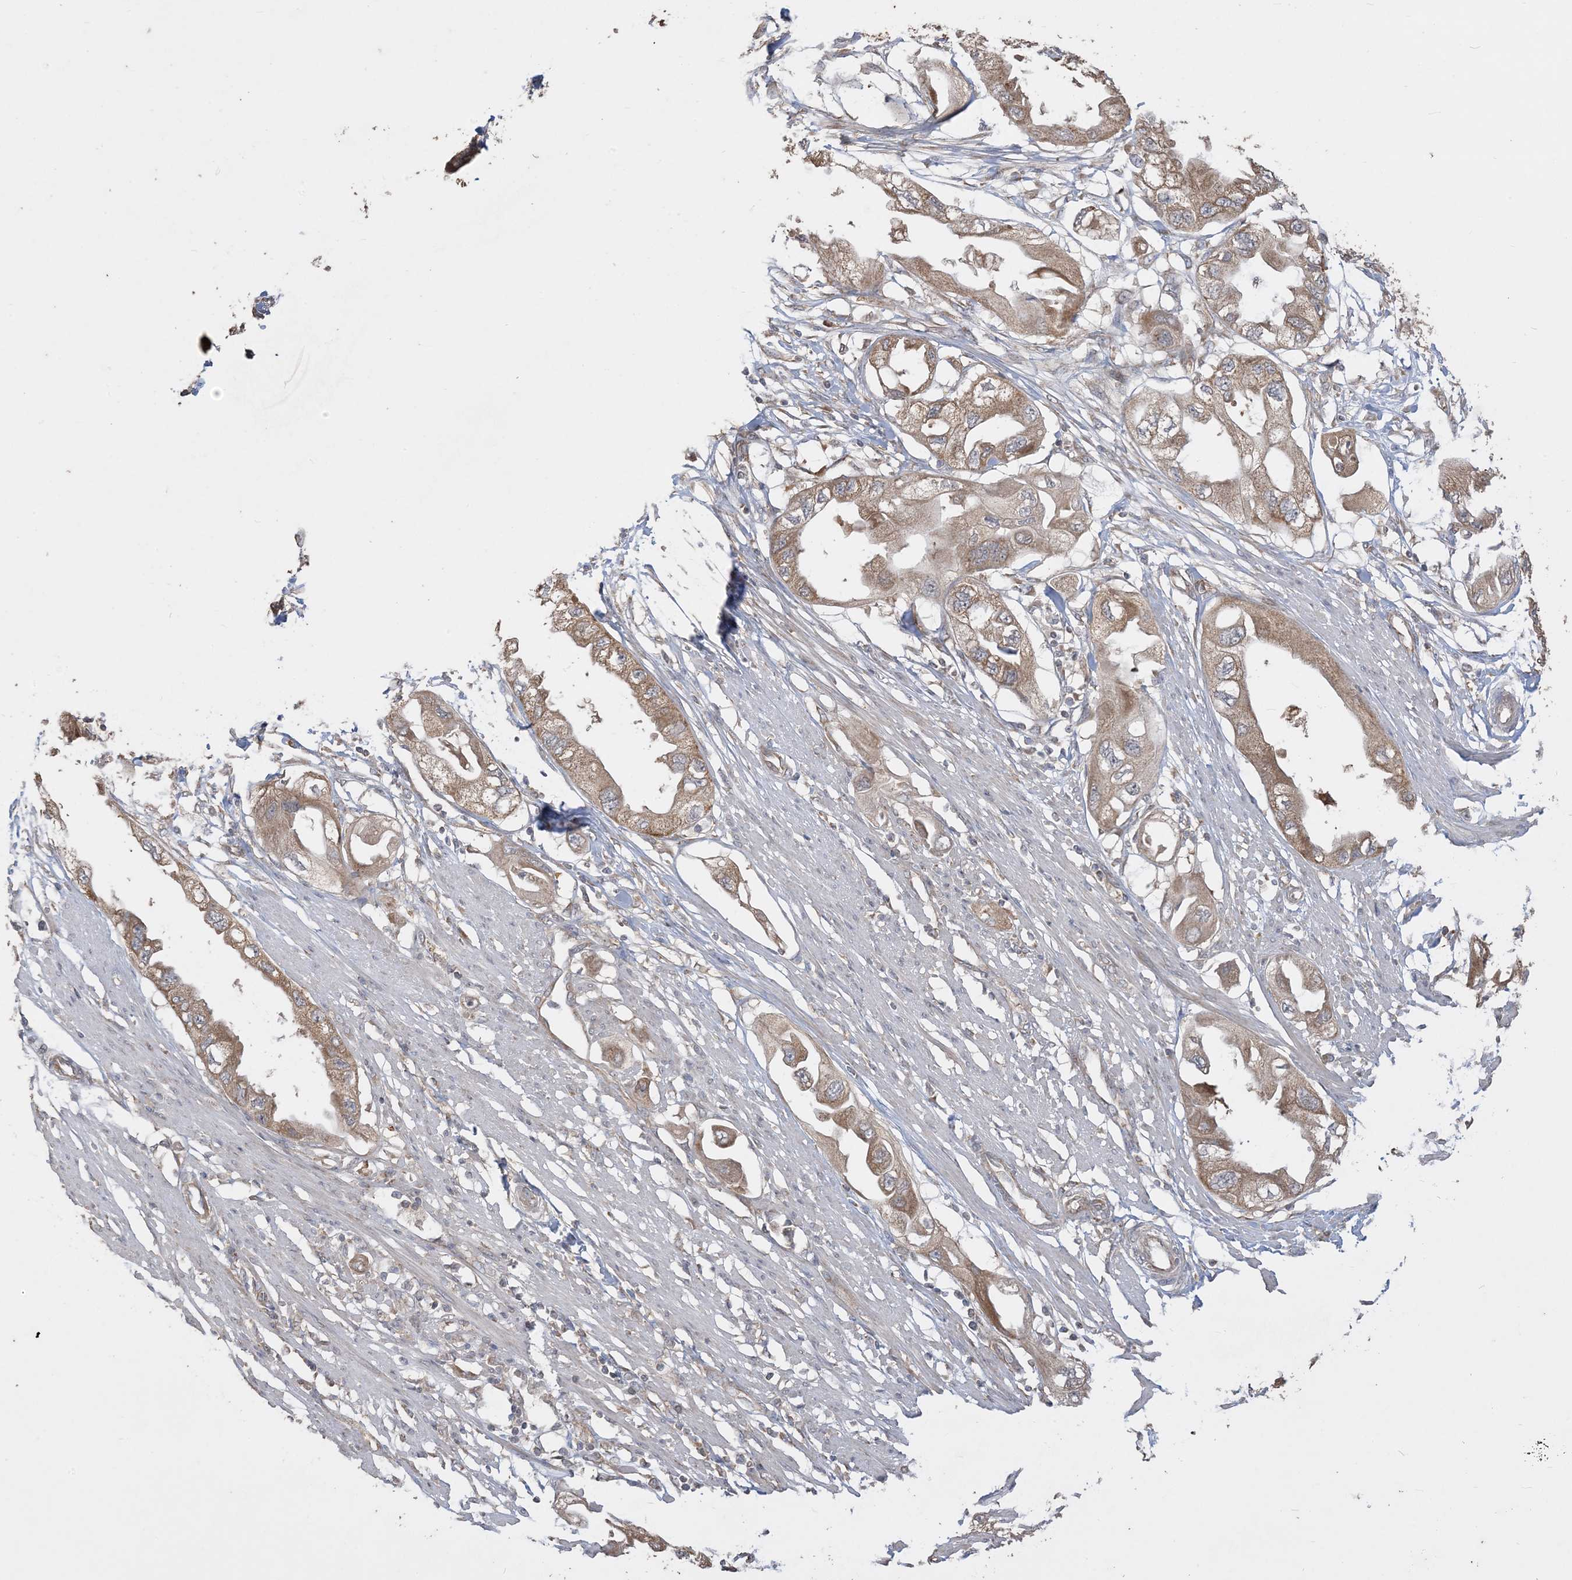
{"staining": {"intensity": "strong", "quantity": ">75%", "location": "cytoplasmic/membranous"}, "tissue": "endometrial cancer", "cell_type": "Tumor cells", "image_type": "cancer", "snomed": [{"axis": "morphology", "description": "Adenocarcinoma, NOS"}, {"axis": "topography", "description": "Endometrium"}], "caption": "IHC (DAB) staining of adenocarcinoma (endometrial) displays strong cytoplasmic/membranous protein positivity in approximately >75% of tumor cells.", "gene": "SIRT3", "patient": {"sex": "female", "age": 67}}